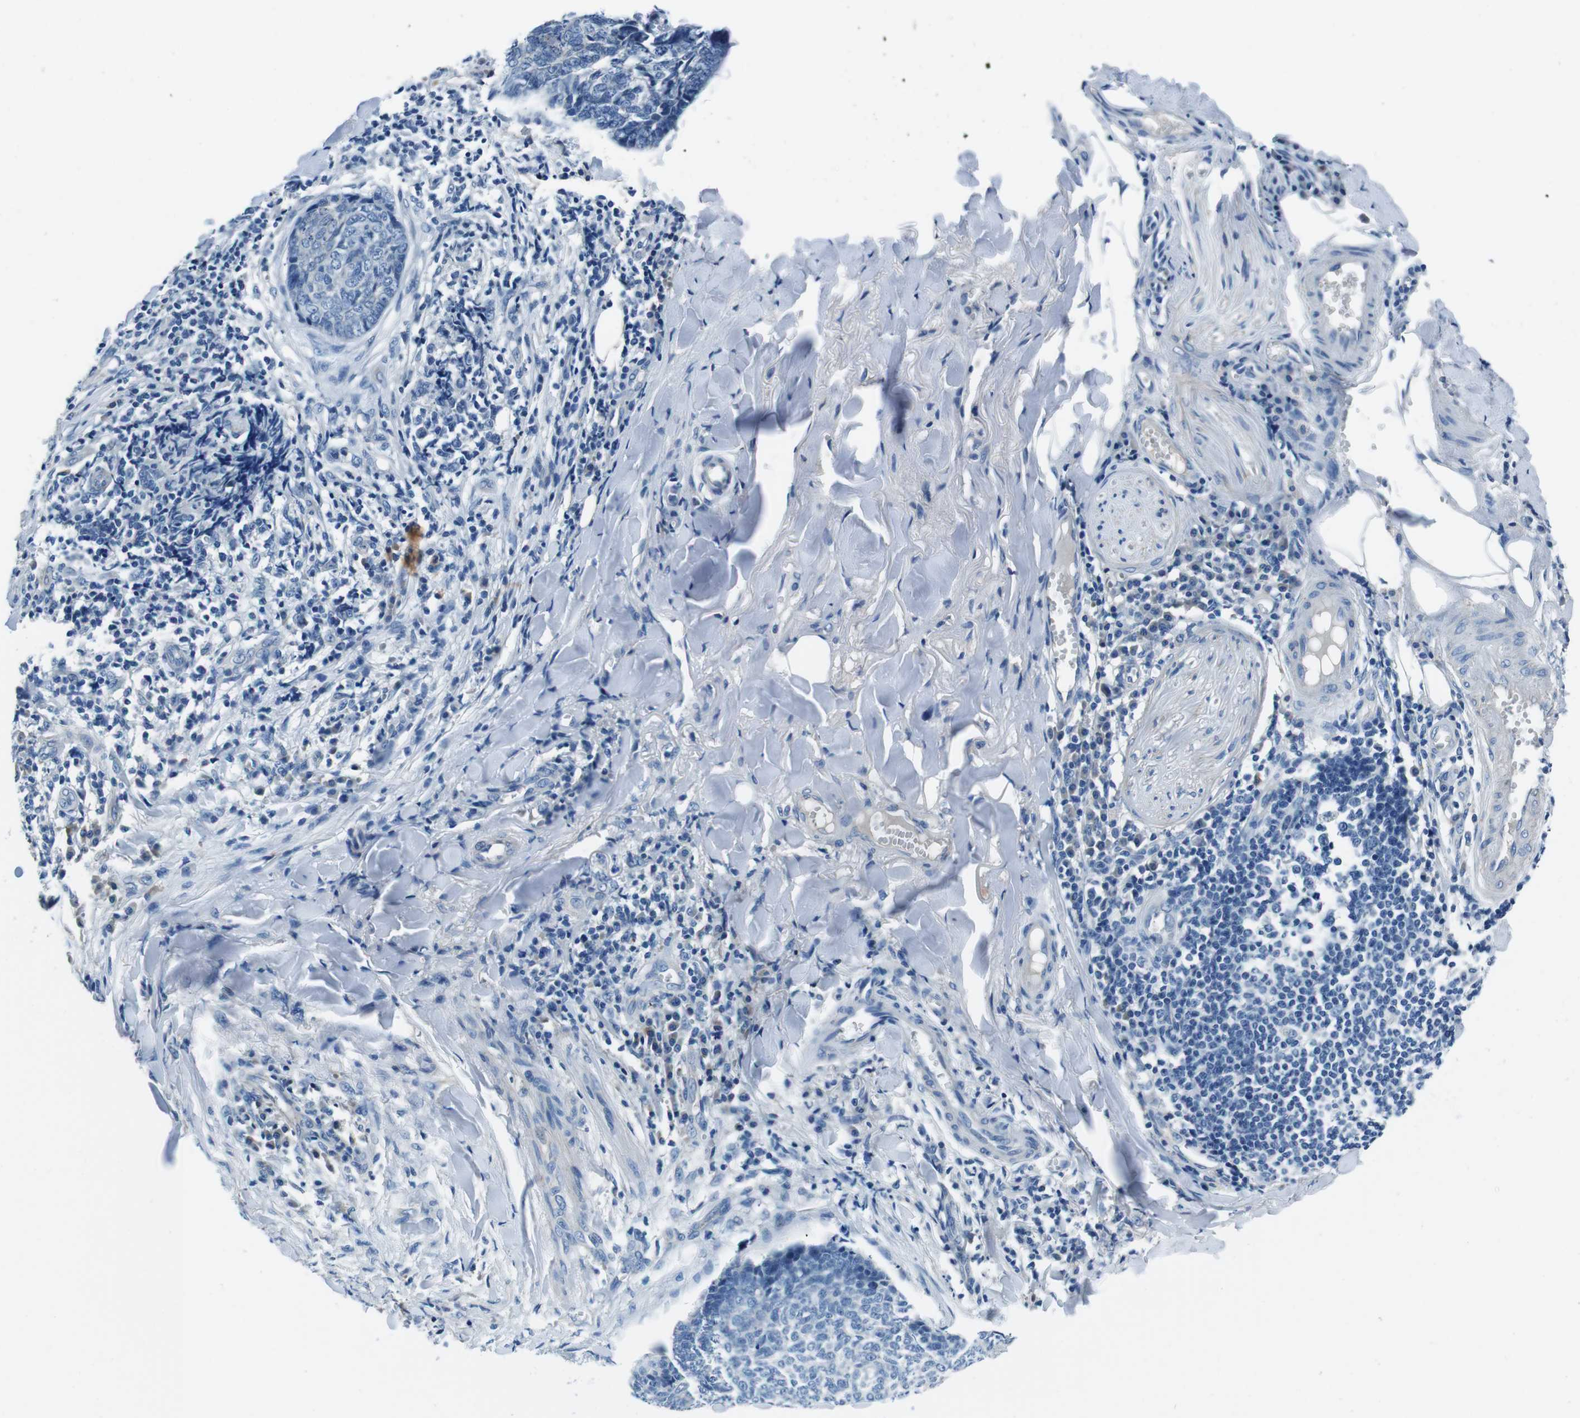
{"staining": {"intensity": "negative", "quantity": "none", "location": "none"}, "tissue": "skin cancer", "cell_type": "Tumor cells", "image_type": "cancer", "snomed": [{"axis": "morphology", "description": "Basal cell carcinoma"}, {"axis": "topography", "description": "Skin"}], "caption": "Tumor cells are negative for brown protein staining in skin cancer (basal cell carcinoma). (DAB (3,3'-diaminobenzidine) immunohistochemistry visualized using brightfield microscopy, high magnification).", "gene": "CASQ1", "patient": {"sex": "male", "age": 84}}